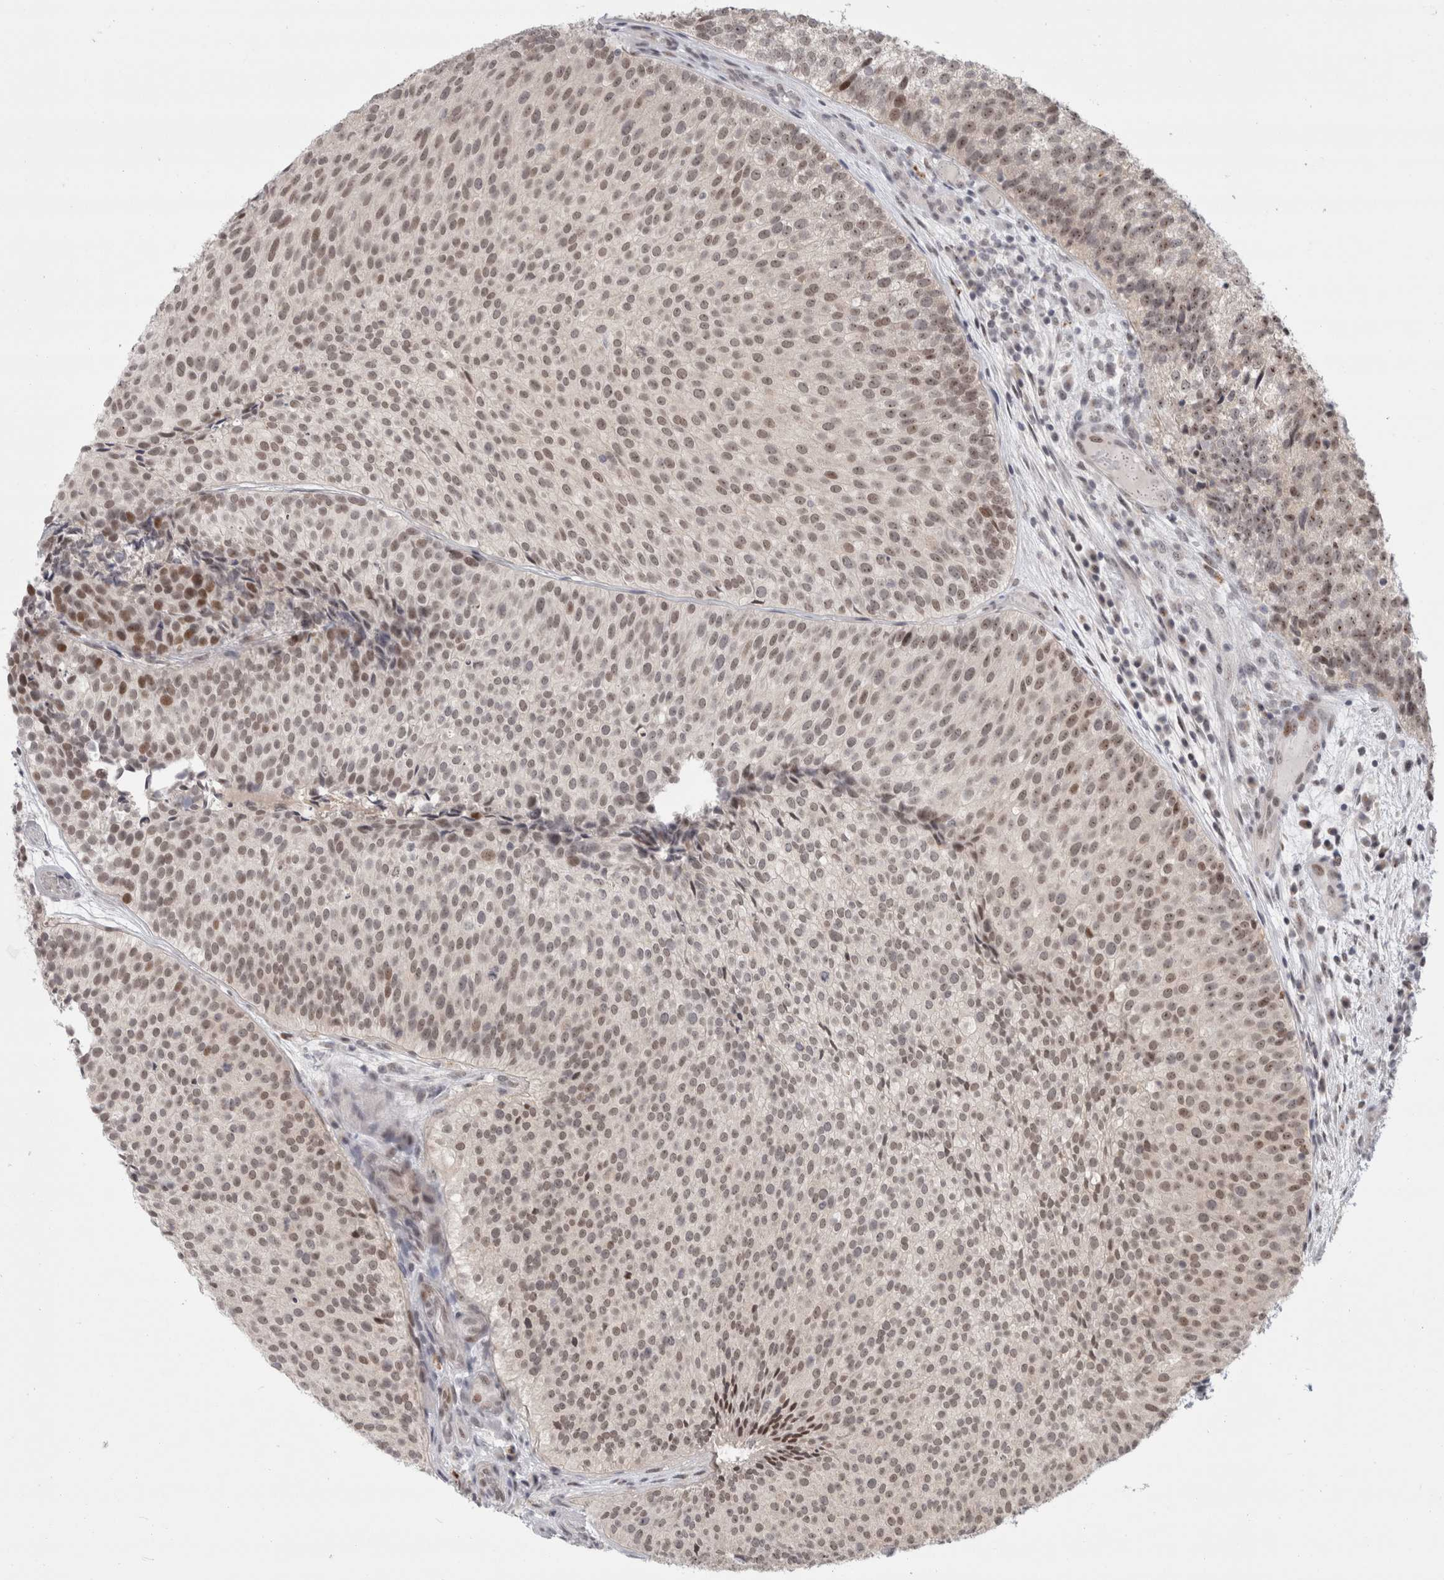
{"staining": {"intensity": "weak", "quantity": ">75%", "location": "nuclear"}, "tissue": "urothelial cancer", "cell_type": "Tumor cells", "image_type": "cancer", "snomed": [{"axis": "morphology", "description": "Urothelial carcinoma, Low grade"}, {"axis": "topography", "description": "Urinary bladder"}], "caption": "A photomicrograph of human low-grade urothelial carcinoma stained for a protein reveals weak nuclear brown staining in tumor cells.", "gene": "SENP6", "patient": {"sex": "male", "age": 86}}